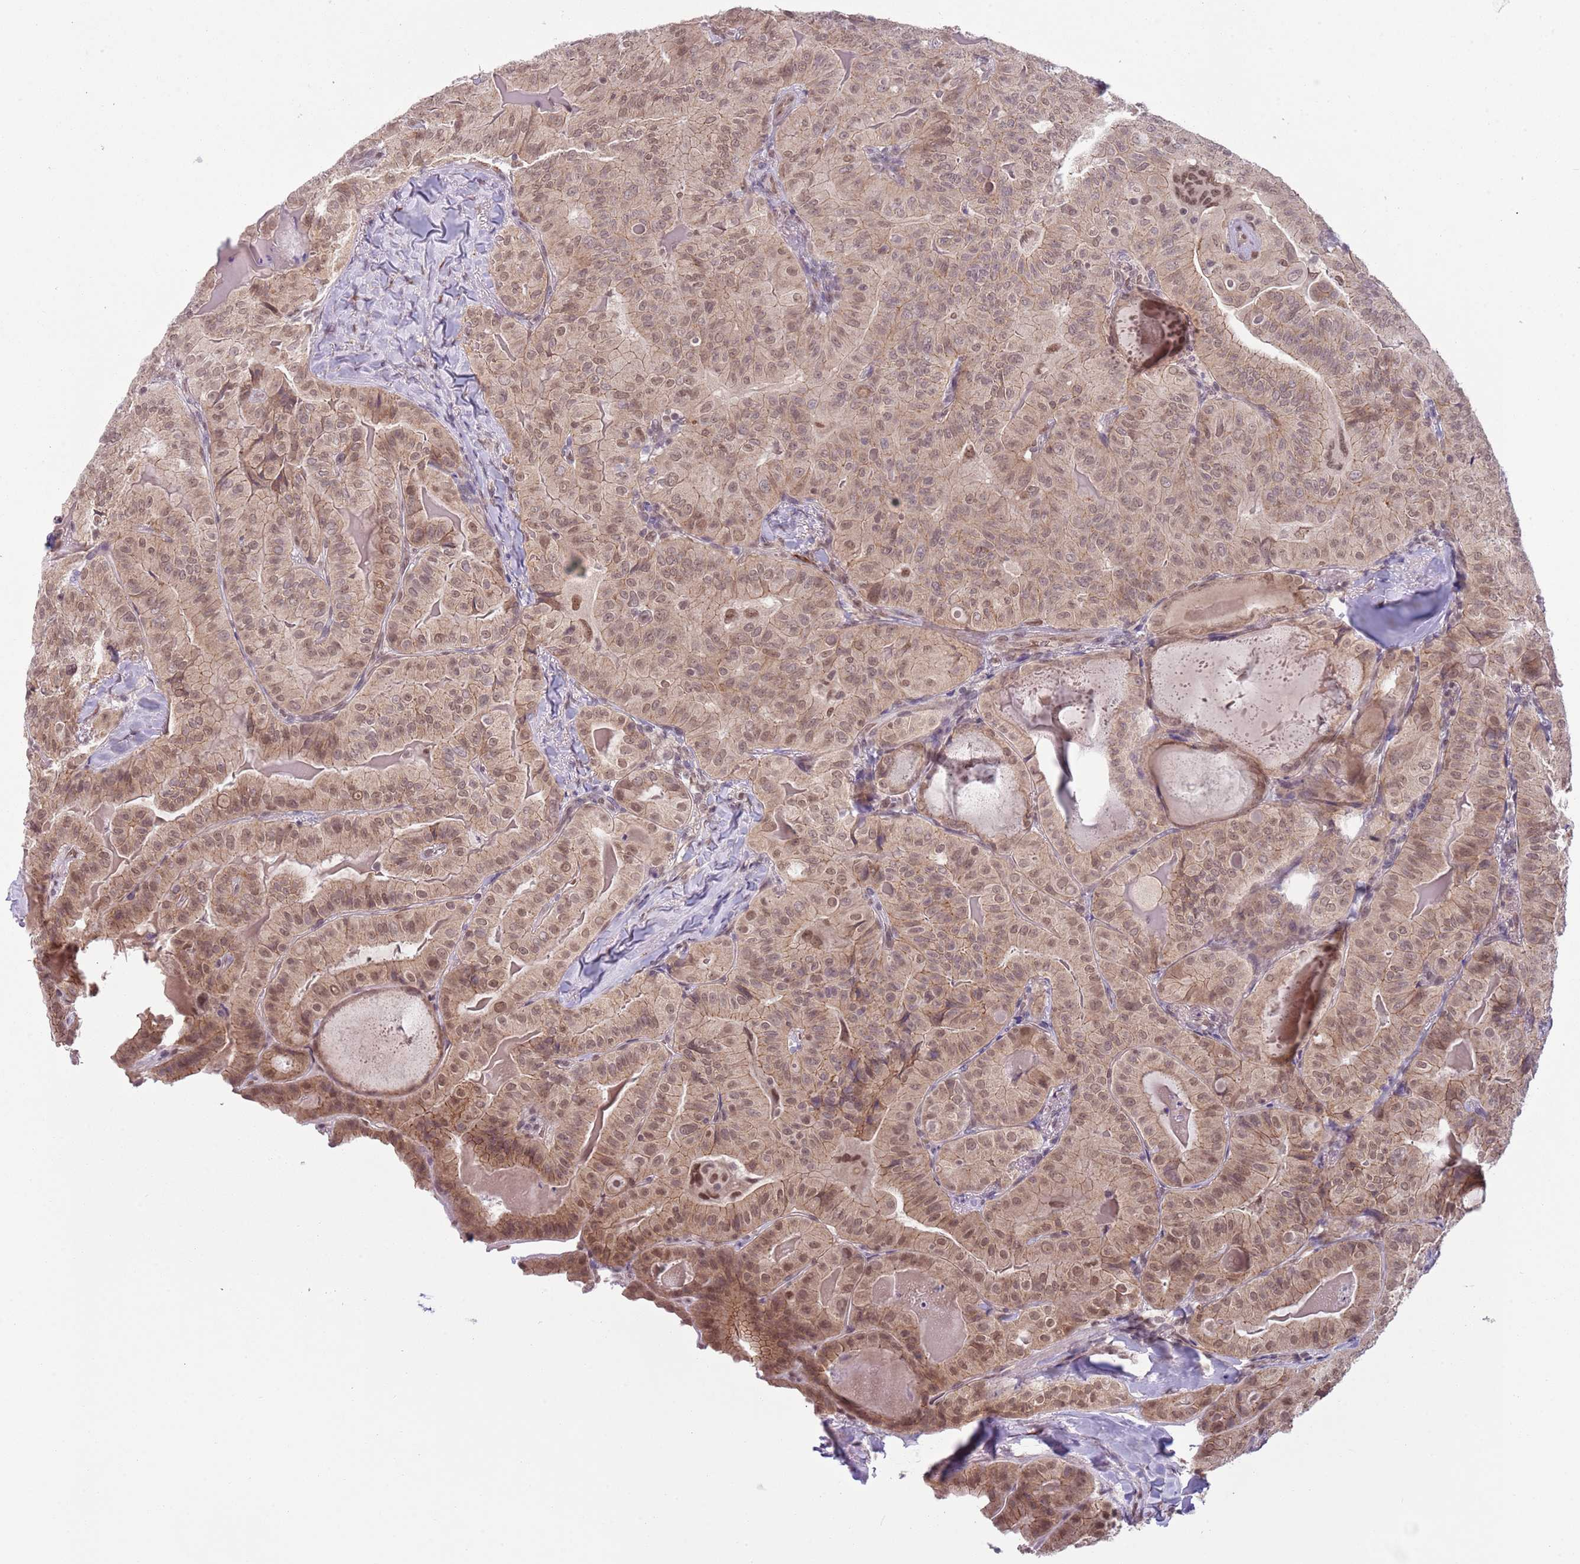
{"staining": {"intensity": "weak", "quantity": ">75%", "location": "cytoplasmic/membranous,nuclear"}, "tissue": "thyroid cancer", "cell_type": "Tumor cells", "image_type": "cancer", "snomed": [{"axis": "morphology", "description": "Papillary adenocarcinoma, NOS"}, {"axis": "topography", "description": "Thyroid gland"}], "caption": "Thyroid cancer stained with a protein marker exhibits weak staining in tumor cells.", "gene": "TM2D1", "patient": {"sex": "female", "age": 68}}